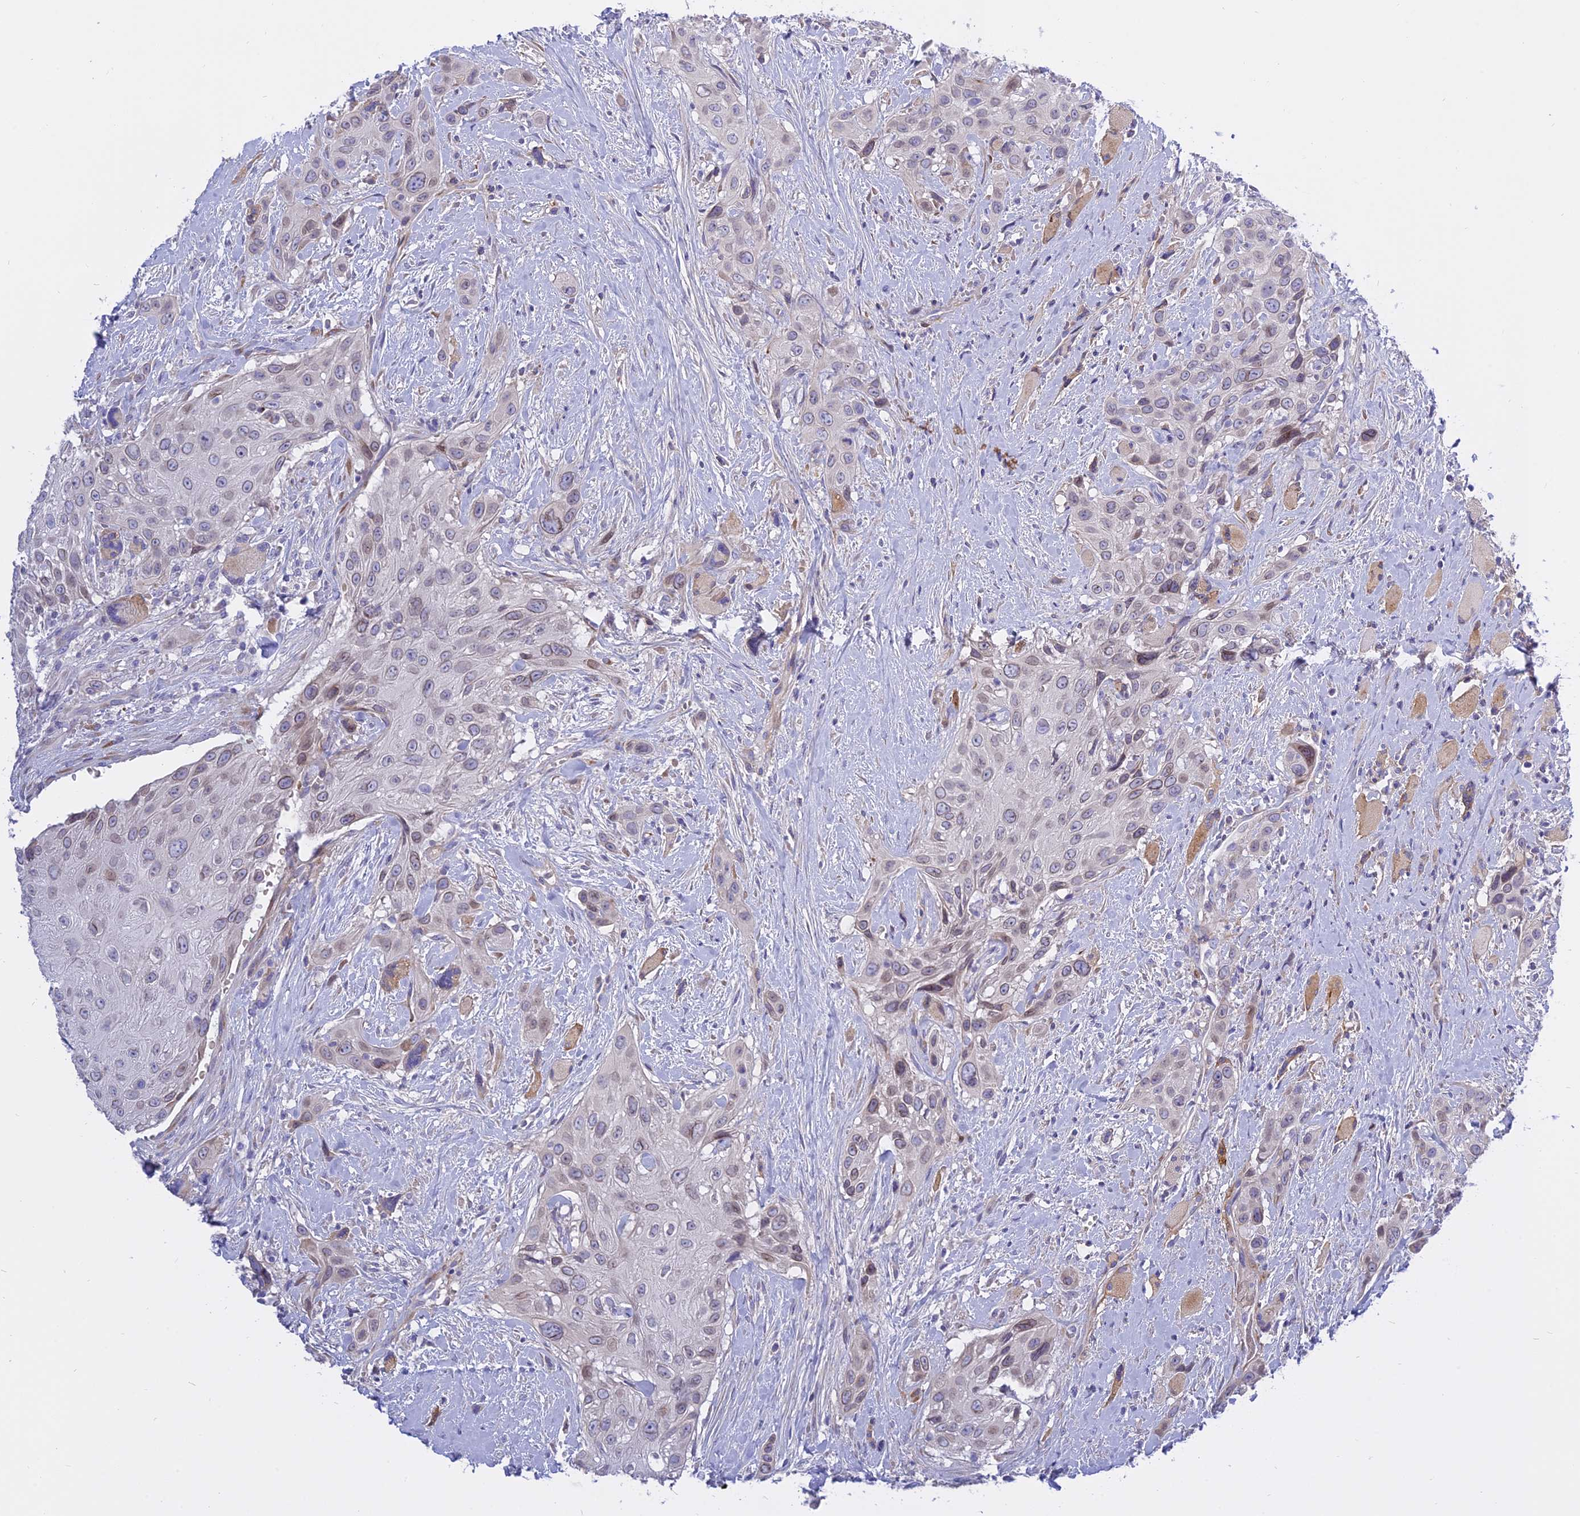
{"staining": {"intensity": "weak", "quantity": "25%-75%", "location": "cytoplasmic/membranous,nuclear"}, "tissue": "head and neck cancer", "cell_type": "Tumor cells", "image_type": "cancer", "snomed": [{"axis": "morphology", "description": "Squamous cell carcinoma, NOS"}, {"axis": "topography", "description": "Head-Neck"}], "caption": "Weak cytoplasmic/membranous and nuclear protein expression is present in about 25%-75% of tumor cells in head and neck squamous cell carcinoma.", "gene": "MBD3L1", "patient": {"sex": "male", "age": 81}}